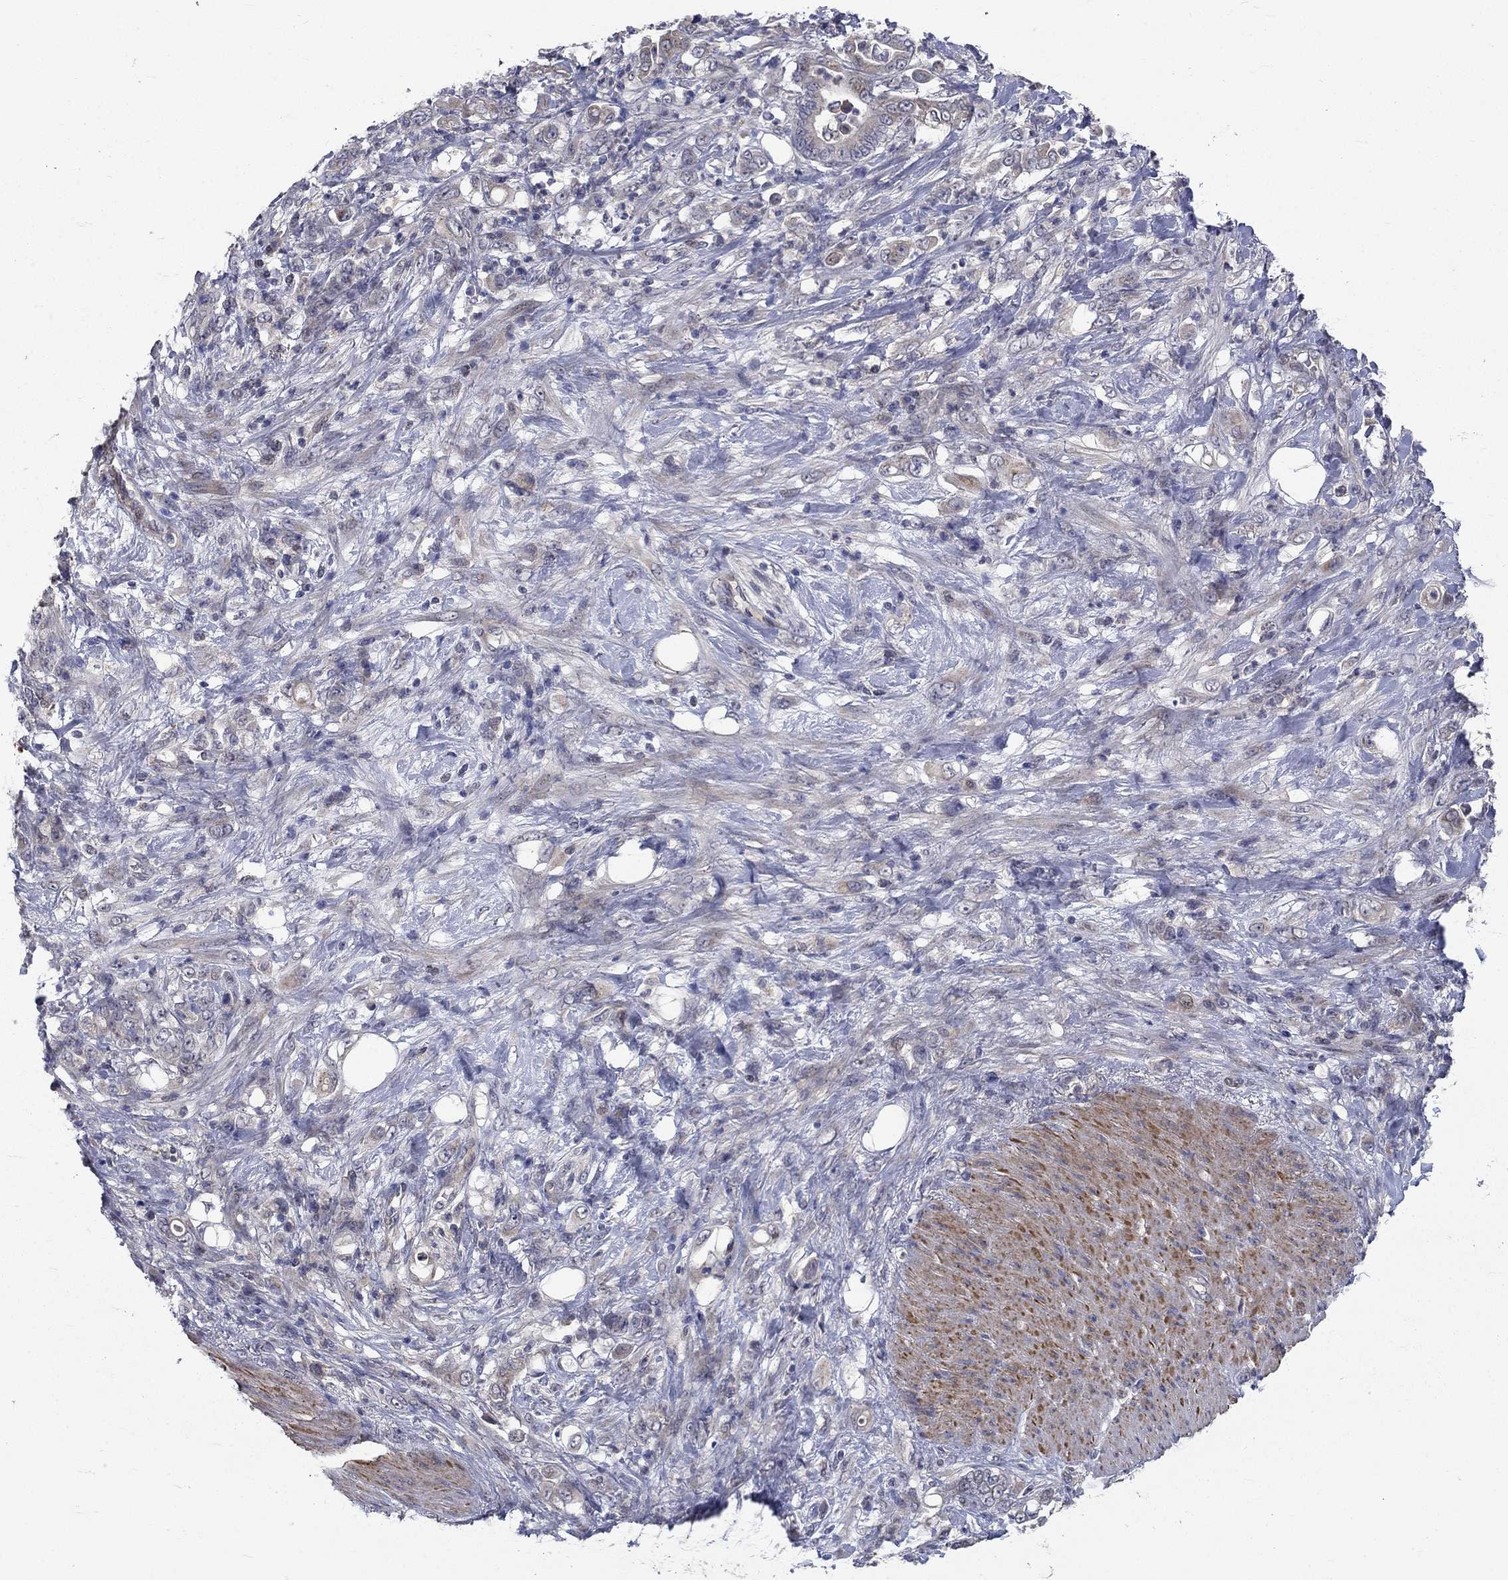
{"staining": {"intensity": "weak", "quantity": "25%-75%", "location": "cytoplasmic/membranous"}, "tissue": "stomach cancer", "cell_type": "Tumor cells", "image_type": "cancer", "snomed": [{"axis": "morphology", "description": "Adenocarcinoma, NOS"}, {"axis": "topography", "description": "Stomach"}], "caption": "A photomicrograph showing weak cytoplasmic/membranous staining in about 25%-75% of tumor cells in stomach adenocarcinoma, as visualized by brown immunohistochemical staining.", "gene": "FAM3B", "patient": {"sex": "female", "age": 79}}